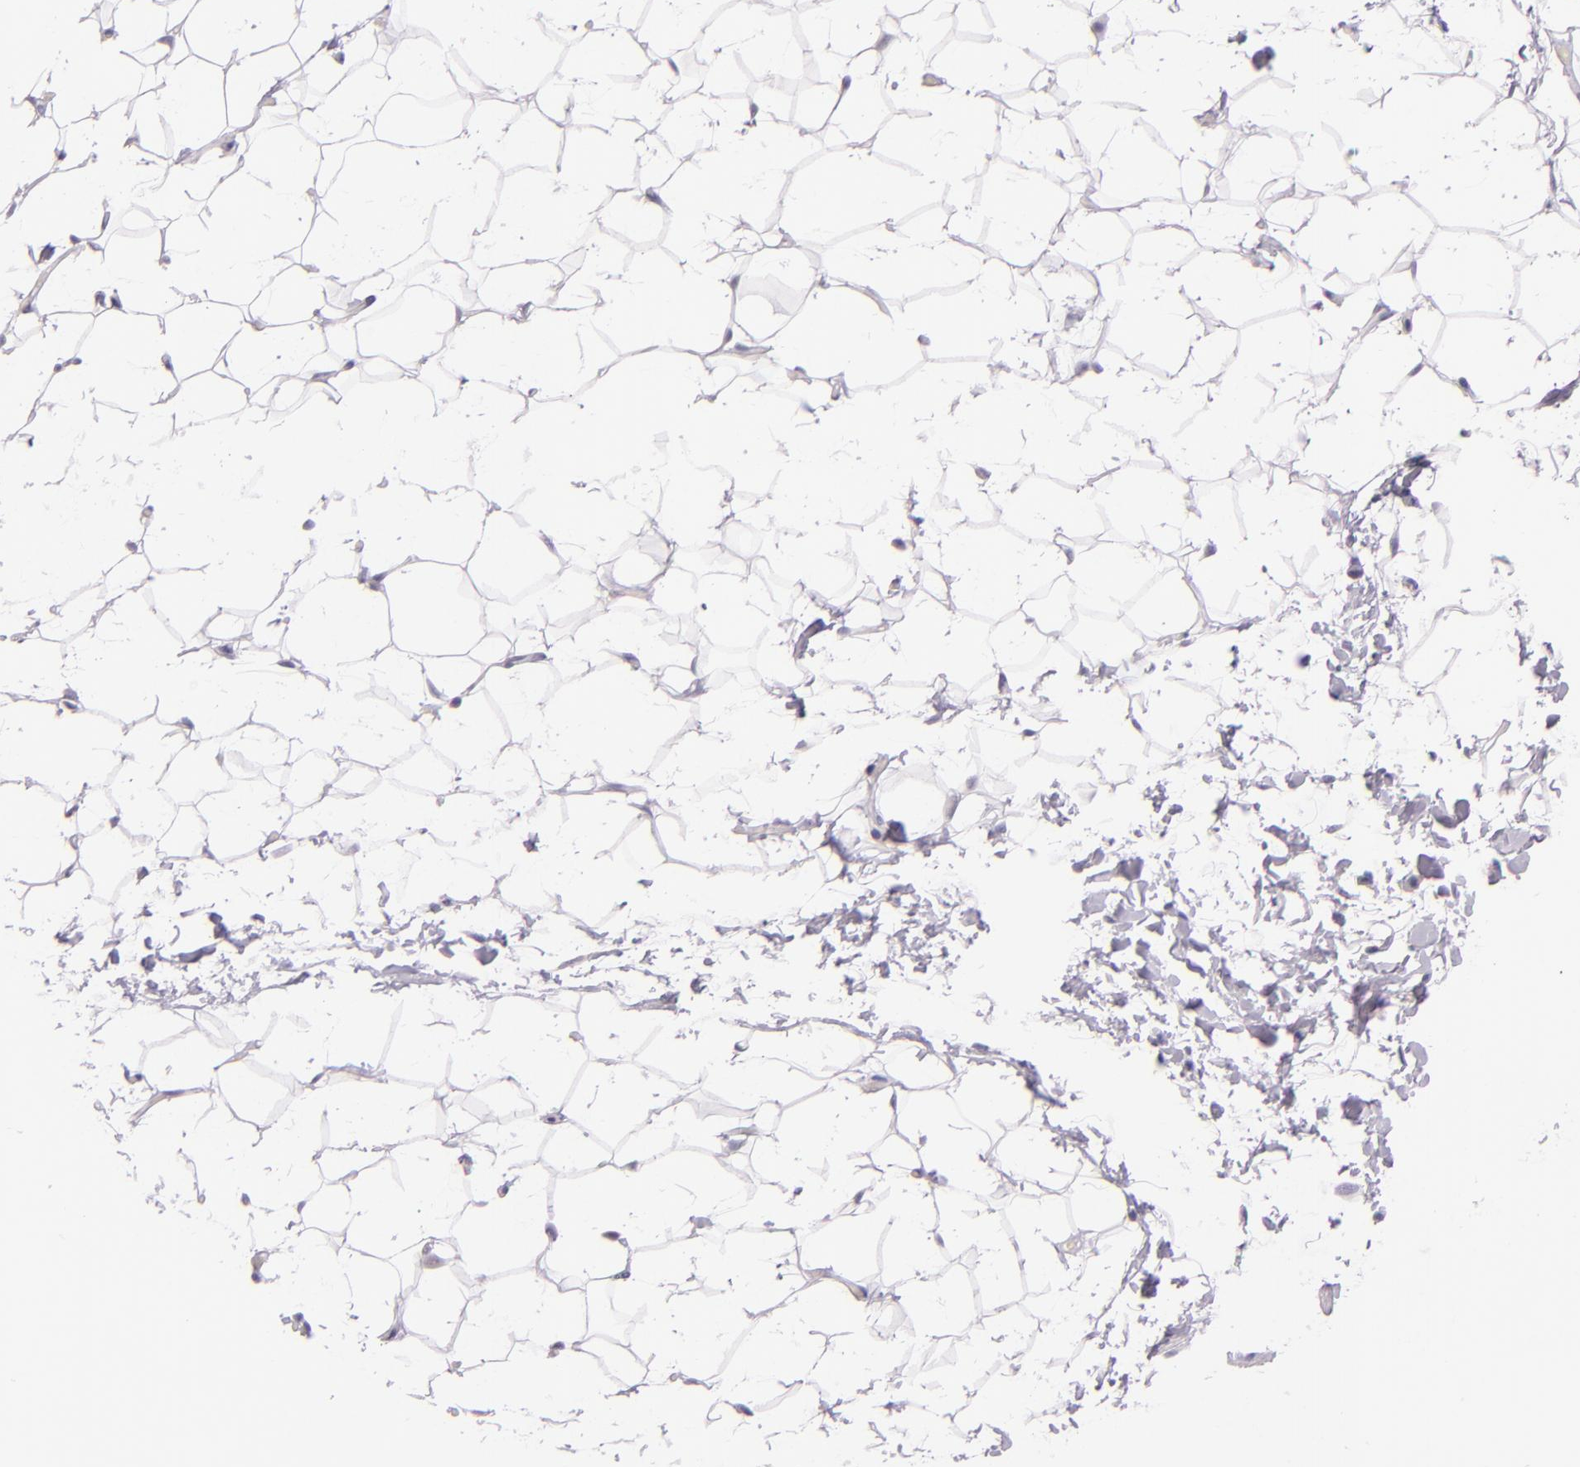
{"staining": {"intensity": "negative", "quantity": "none", "location": "none"}, "tissue": "adipose tissue", "cell_type": "Adipocytes", "image_type": "normal", "snomed": [{"axis": "morphology", "description": "Normal tissue, NOS"}, {"axis": "topography", "description": "Soft tissue"}], "caption": "This is a micrograph of immunohistochemistry (IHC) staining of unremarkable adipose tissue, which shows no expression in adipocytes. Brightfield microscopy of IHC stained with DAB (3,3'-diaminobenzidine) (brown) and hematoxylin (blue), captured at high magnification.", "gene": "HSP90AA1", "patient": {"sex": "male", "age": 26}}